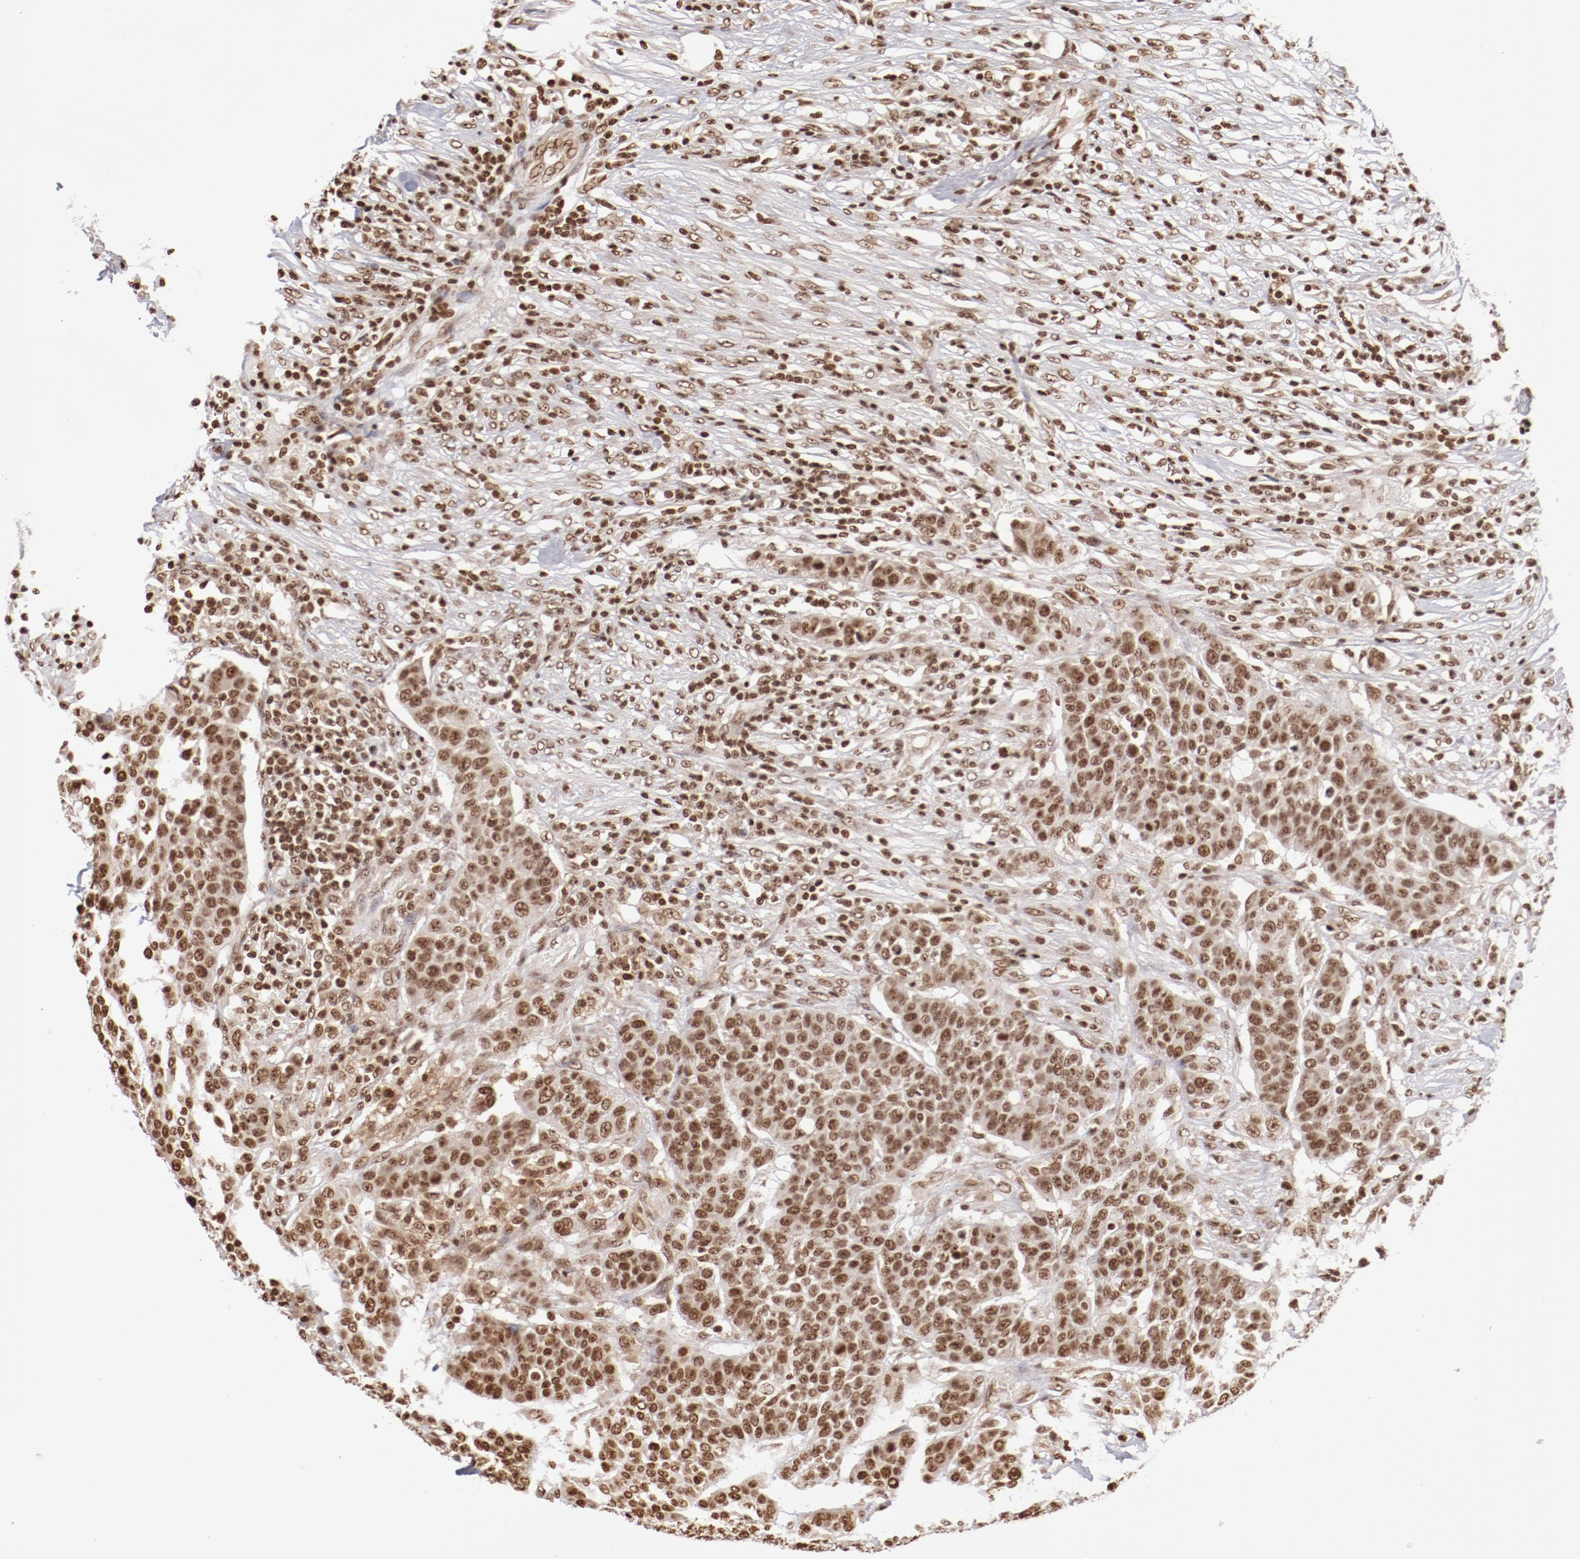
{"staining": {"intensity": "moderate", "quantity": ">75%", "location": "nuclear"}, "tissue": "urothelial cancer", "cell_type": "Tumor cells", "image_type": "cancer", "snomed": [{"axis": "morphology", "description": "Urothelial carcinoma, High grade"}, {"axis": "topography", "description": "Urinary bladder"}], "caption": "A micrograph of human high-grade urothelial carcinoma stained for a protein shows moderate nuclear brown staining in tumor cells.", "gene": "ABL2", "patient": {"sex": "male", "age": 74}}